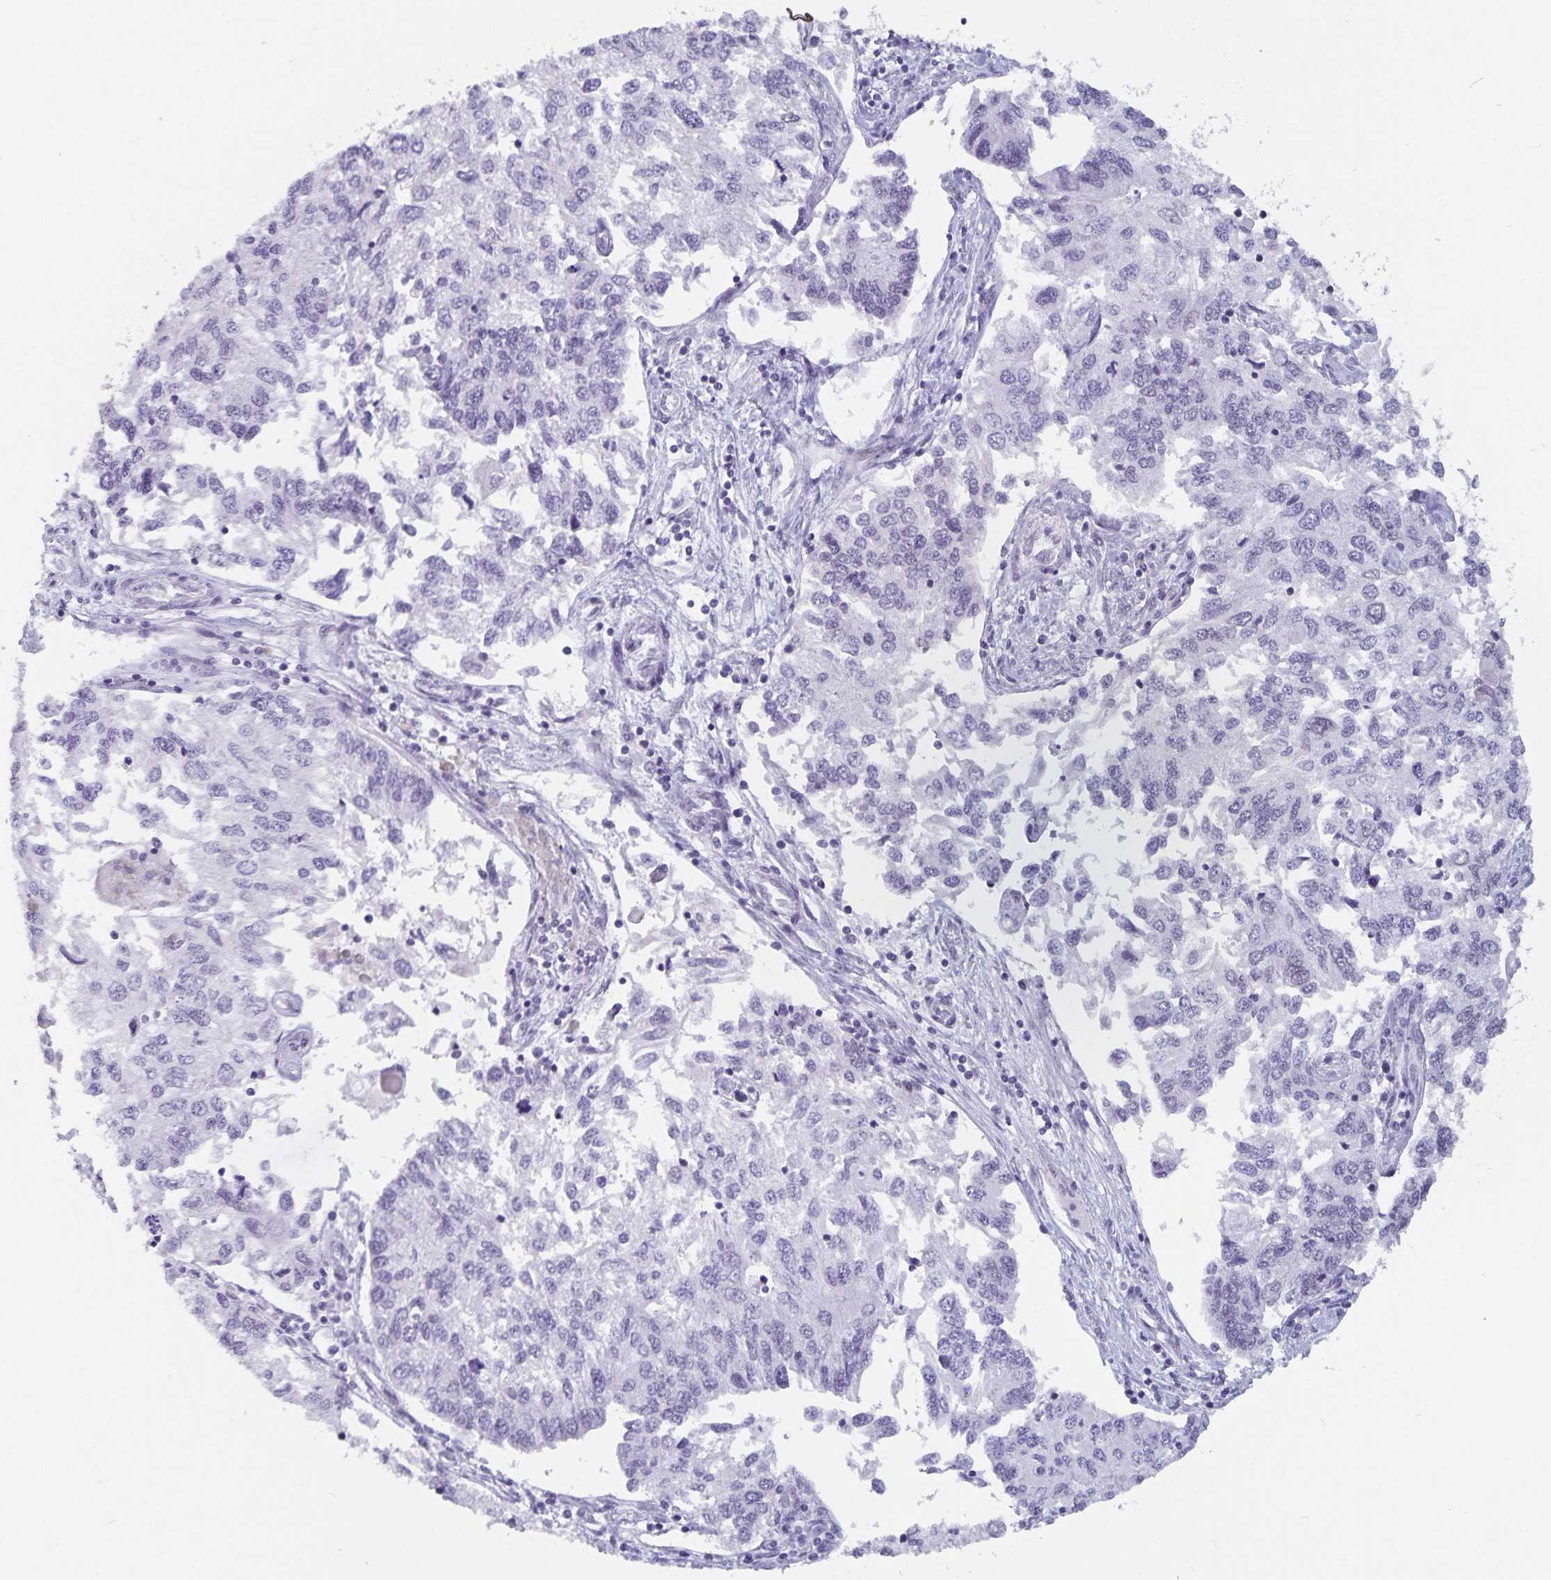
{"staining": {"intensity": "moderate", "quantity": "25%-75%", "location": "nuclear"}, "tissue": "endometrial cancer", "cell_type": "Tumor cells", "image_type": "cancer", "snomed": [{"axis": "morphology", "description": "Carcinoma, NOS"}, {"axis": "topography", "description": "Uterus"}], "caption": "A brown stain highlights moderate nuclear positivity of a protein in endometrial carcinoma tumor cells. (IHC, brightfield microscopy, high magnification).", "gene": "PBX2", "patient": {"sex": "female", "age": 76}}